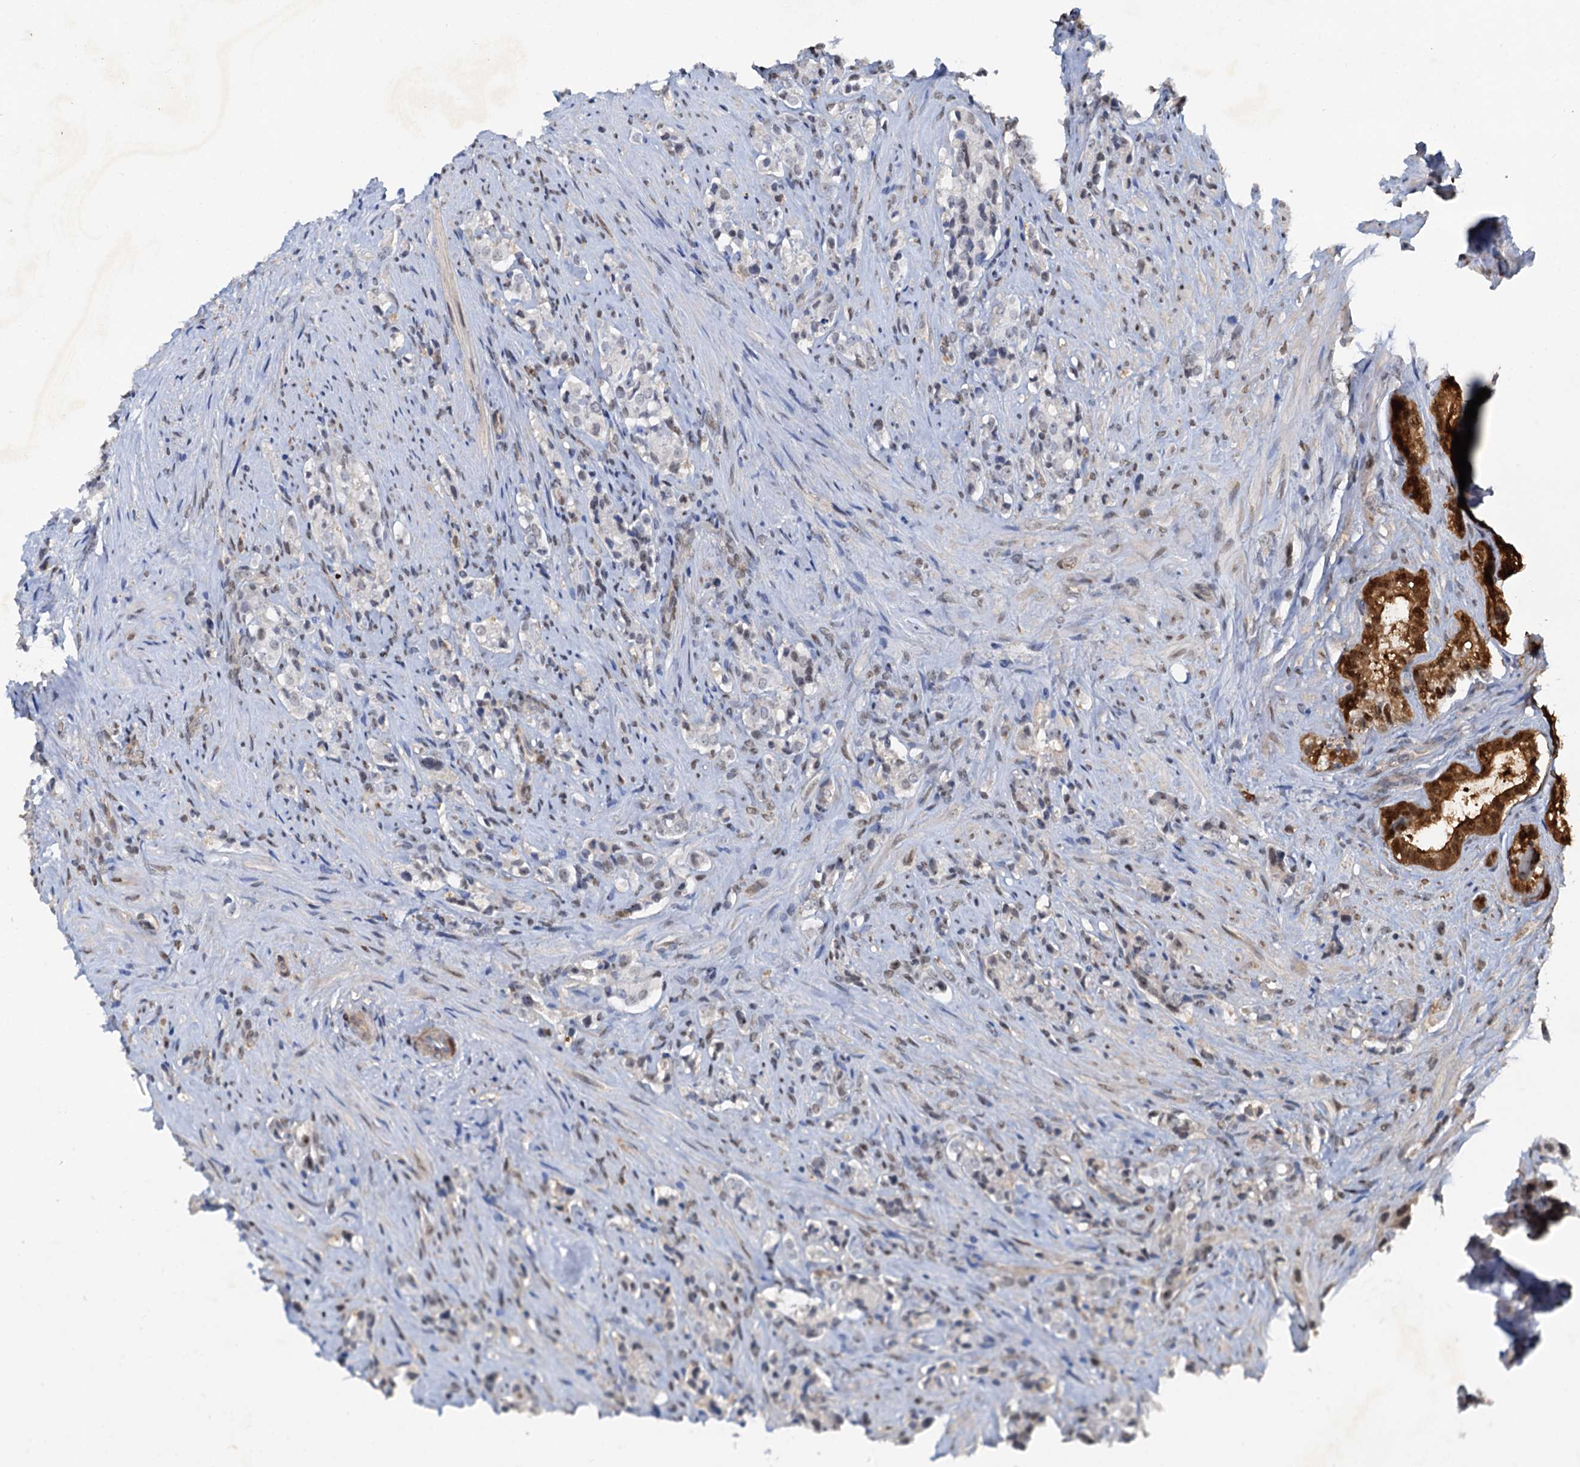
{"staining": {"intensity": "negative", "quantity": "none", "location": "none"}, "tissue": "prostate cancer", "cell_type": "Tumor cells", "image_type": "cancer", "snomed": [{"axis": "morphology", "description": "Adenocarcinoma, High grade"}, {"axis": "topography", "description": "Prostate"}], "caption": "Immunohistochemistry of prostate cancer (high-grade adenocarcinoma) exhibits no expression in tumor cells. Nuclei are stained in blue.", "gene": "SPINDOC", "patient": {"sex": "male", "age": 65}}